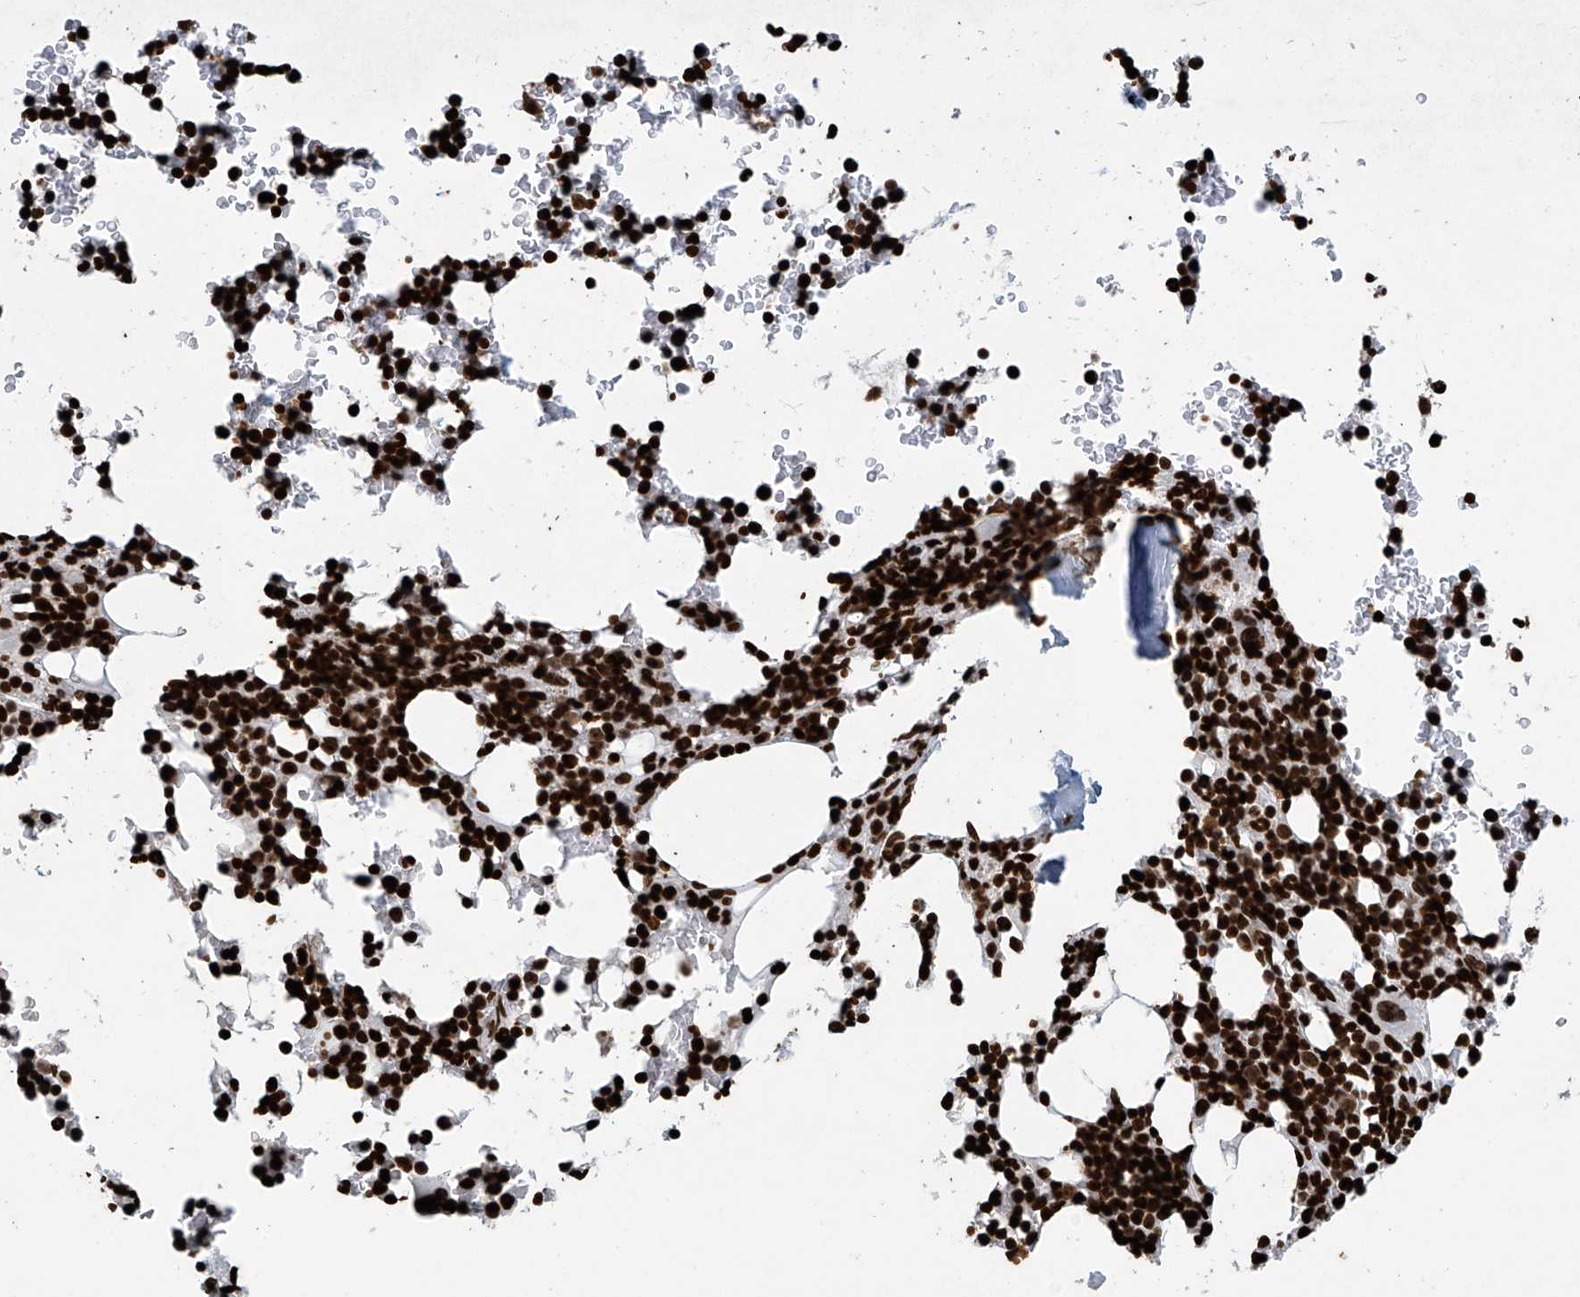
{"staining": {"intensity": "strong", "quantity": ">75%", "location": "nuclear"}, "tissue": "bone marrow", "cell_type": "Hematopoietic cells", "image_type": "normal", "snomed": [{"axis": "morphology", "description": "Normal tissue, NOS"}, {"axis": "topography", "description": "Bone marrow"}], "caption": "Hematopoietic cells display high levels of strong nuclear staining in about >75% of cells in normal bone marrow. Immunohistochemistry (ihc) stains the protein of interest in brown and the nuclei are stained blue.", "gene": "H4C16", "patient": {"sex": "male", "age": 58}}